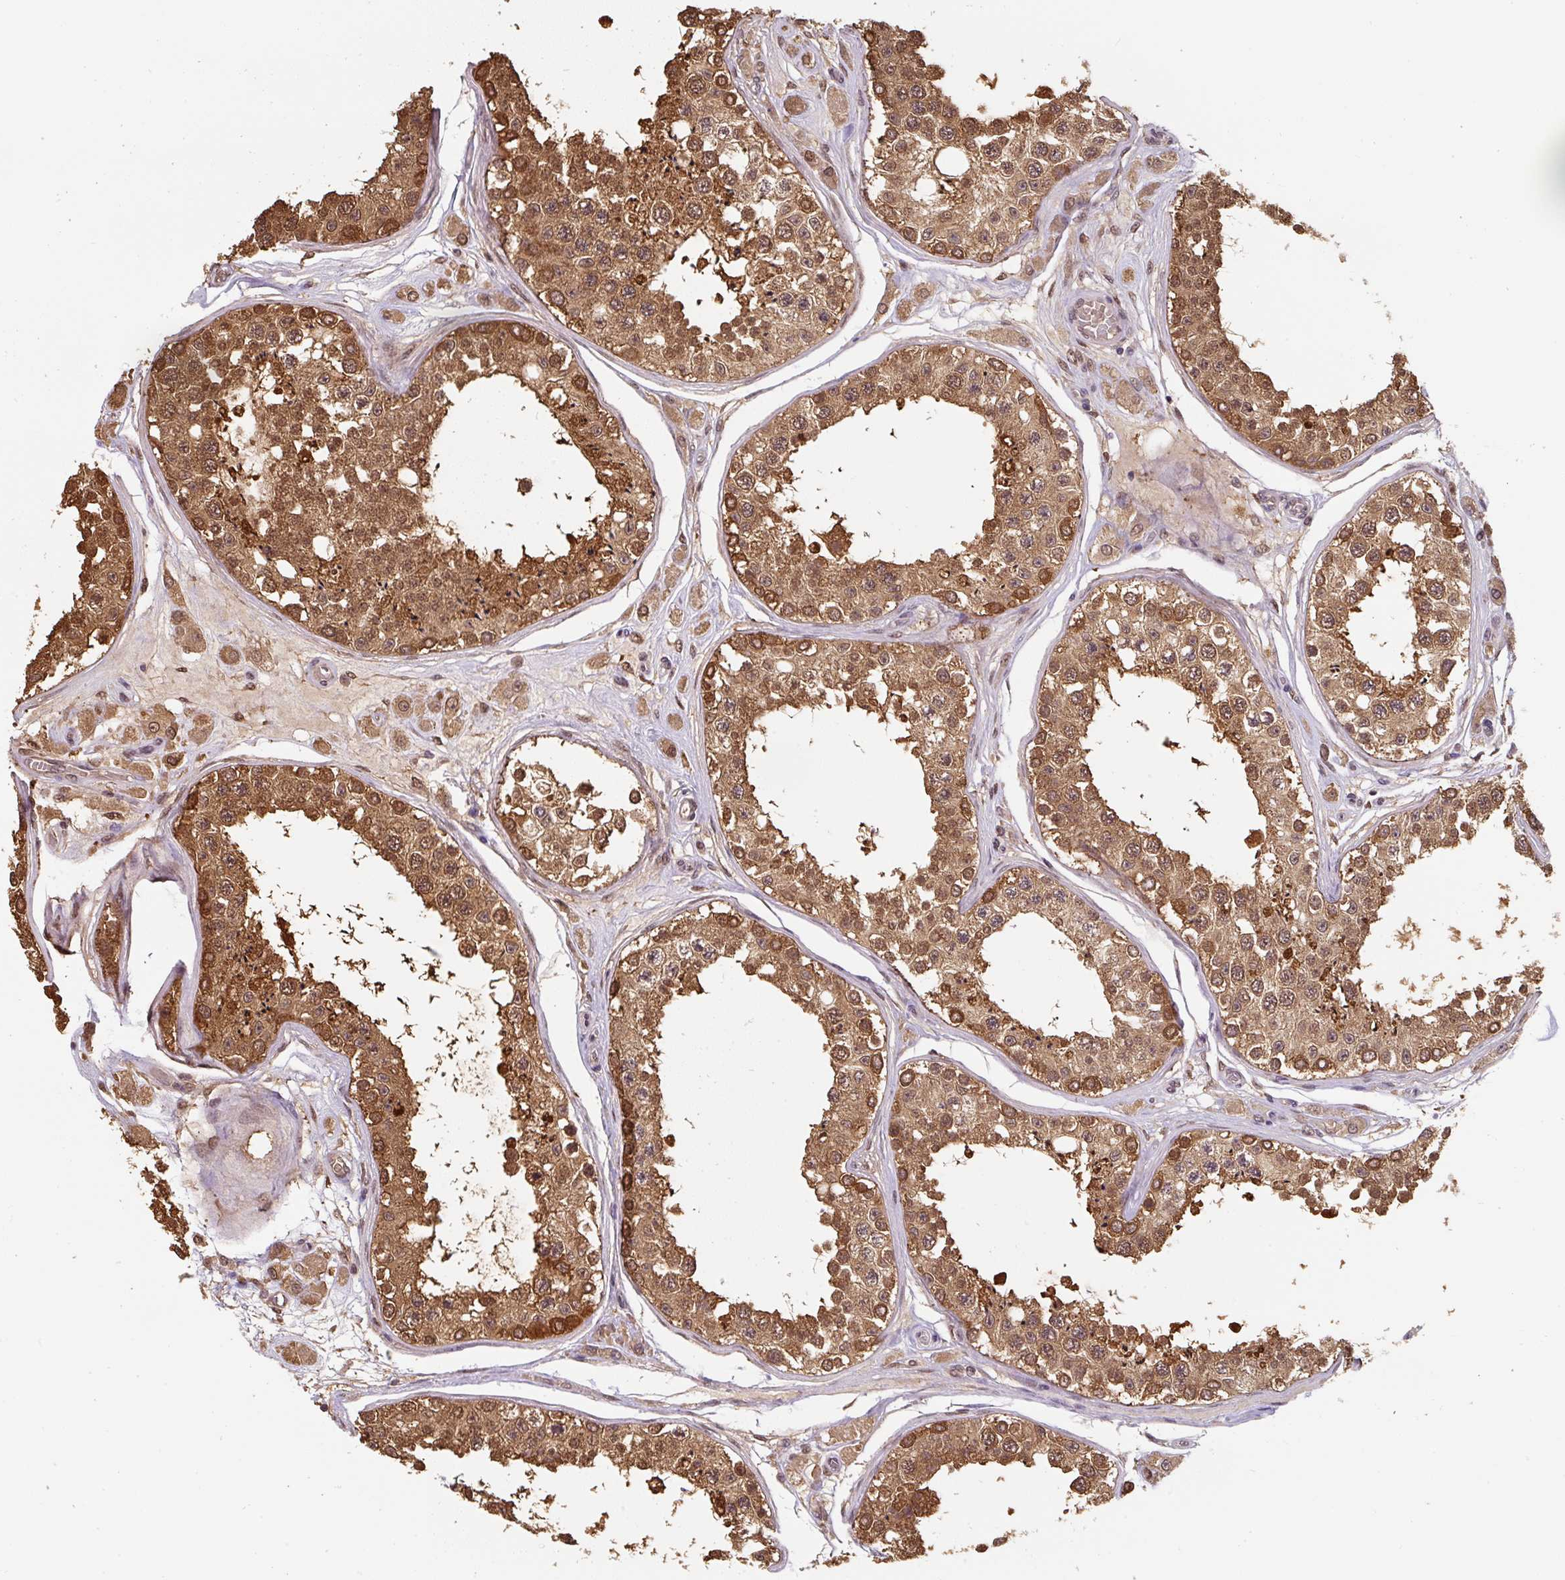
{"staining": {"intensity": "moderate", "quantity": ">75%", "location": "cytoplasmic/membranous,nuclear"}, "tissue": "testis", "cell_type": "Cells in seminiferous ducts", "image_type": "normal", "snomed": [{"axis": "morphology", "description": "Normal tissue, NOS"}, {"axis": "topography", "description": "Testis"}], "caption": "A brown stain labels moderate cytoplasmic/membranous,nuclear expression of a protein in cells in seminiferous ducts of benign testis.", "gene": "ST13", "patient": {"sex": "male", "age": 25}}